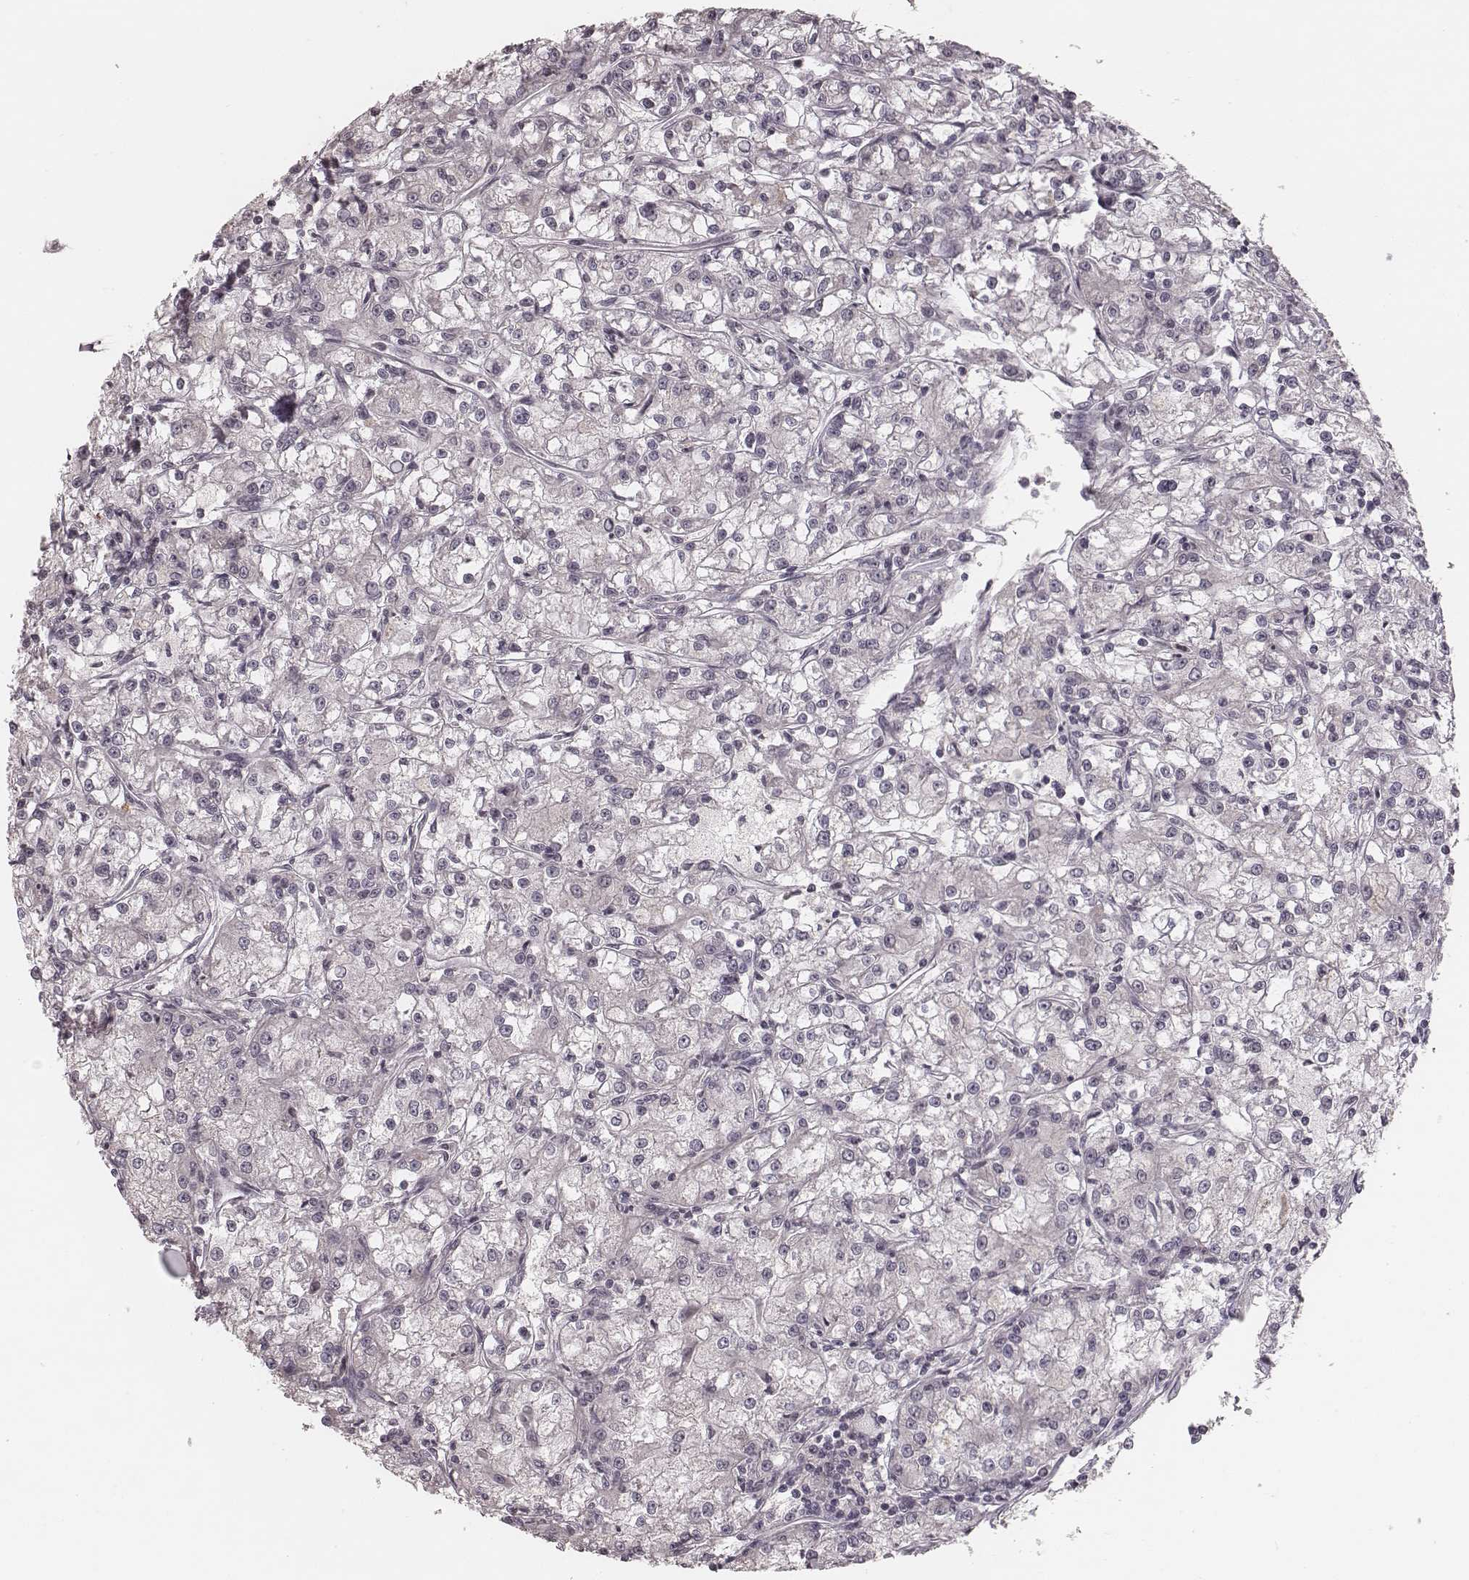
{"staining": {"intensity": "negative", "quantity": "none", "location": "none"}, "tissue": "renal cancer", "cell_type": "Tumor cells", "image_type": "cancer", "snomed": [{"axis": "morphology", "description": "Adenocarcinoma, NOS"}, {"axis": "topography", "description": "Kidney"}], "caption": "Immunohistochemistry histopathology image of neoplastic tissue: human adenocarcinoma (renal) stained with DAB reveals no significant protein positivity in tumor cells.", "gene": "IL5", "patient": {"sex": "female", "age": 59}}